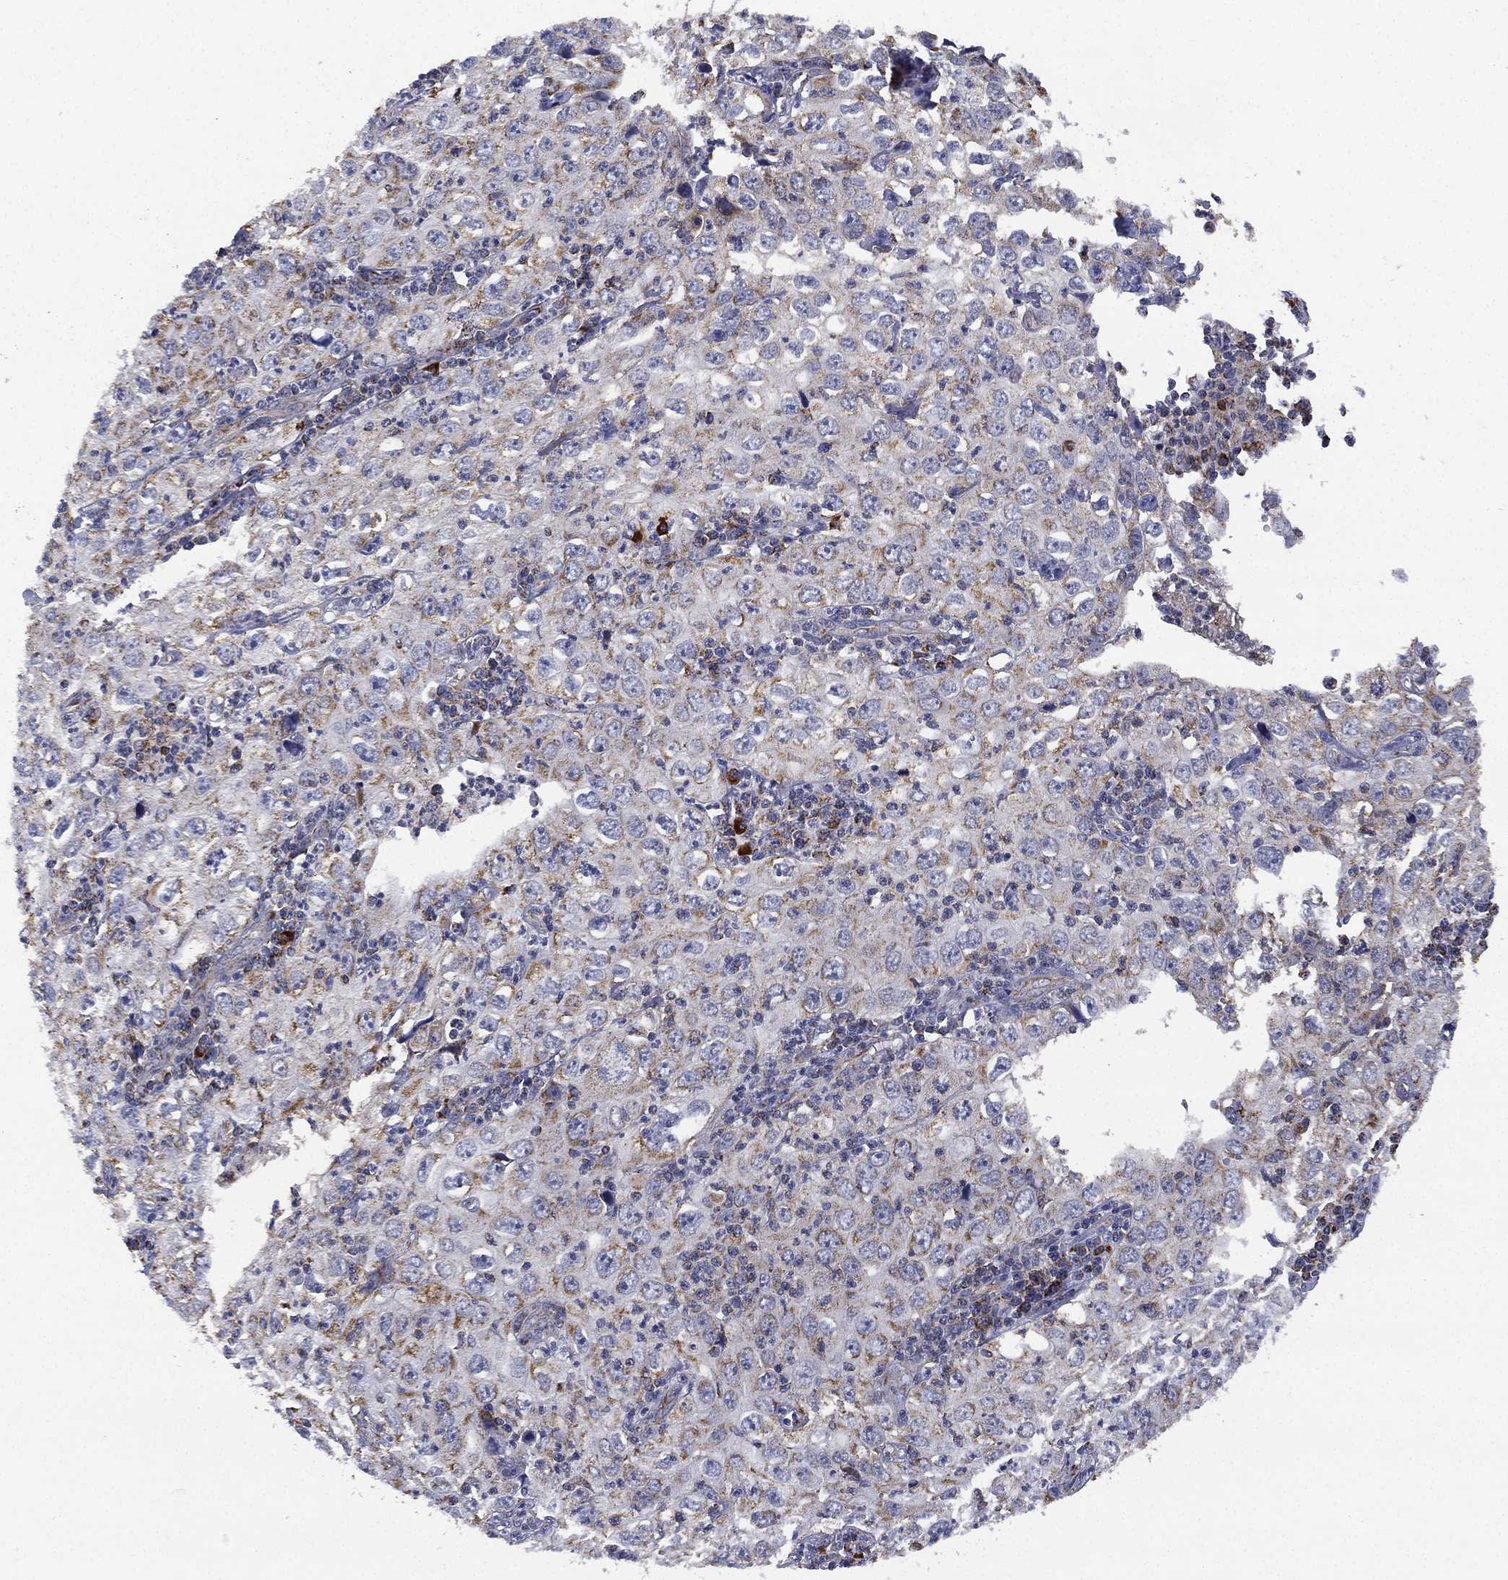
{"staining": {"intensity": "moderate", "quantity": "<25%", "location": "cytoplasmic/membranous"}, "tissue": "cervical cancer", "cell_type": "Tumor cells", "image_type": "cancer", "snomed": [{"axis": "morphology", "description": "Squamous cell carcinoma, NOS"}, {"axis": "topography", "description": "Cervix"}], "caption": "Immunohistochemistry (IHC) image of neoplastic tissue: human cervical cancer stained using immunohistochemistry (IHC) demonstrates low levels of moderate protein expression localized specifically in the cytoplasmic/membranous of tumor cells, appearing as a cytoplasmic/membranous brown color.", "gene": "PPP2R5A", "patient": {"sex": "female", "age": 24}}